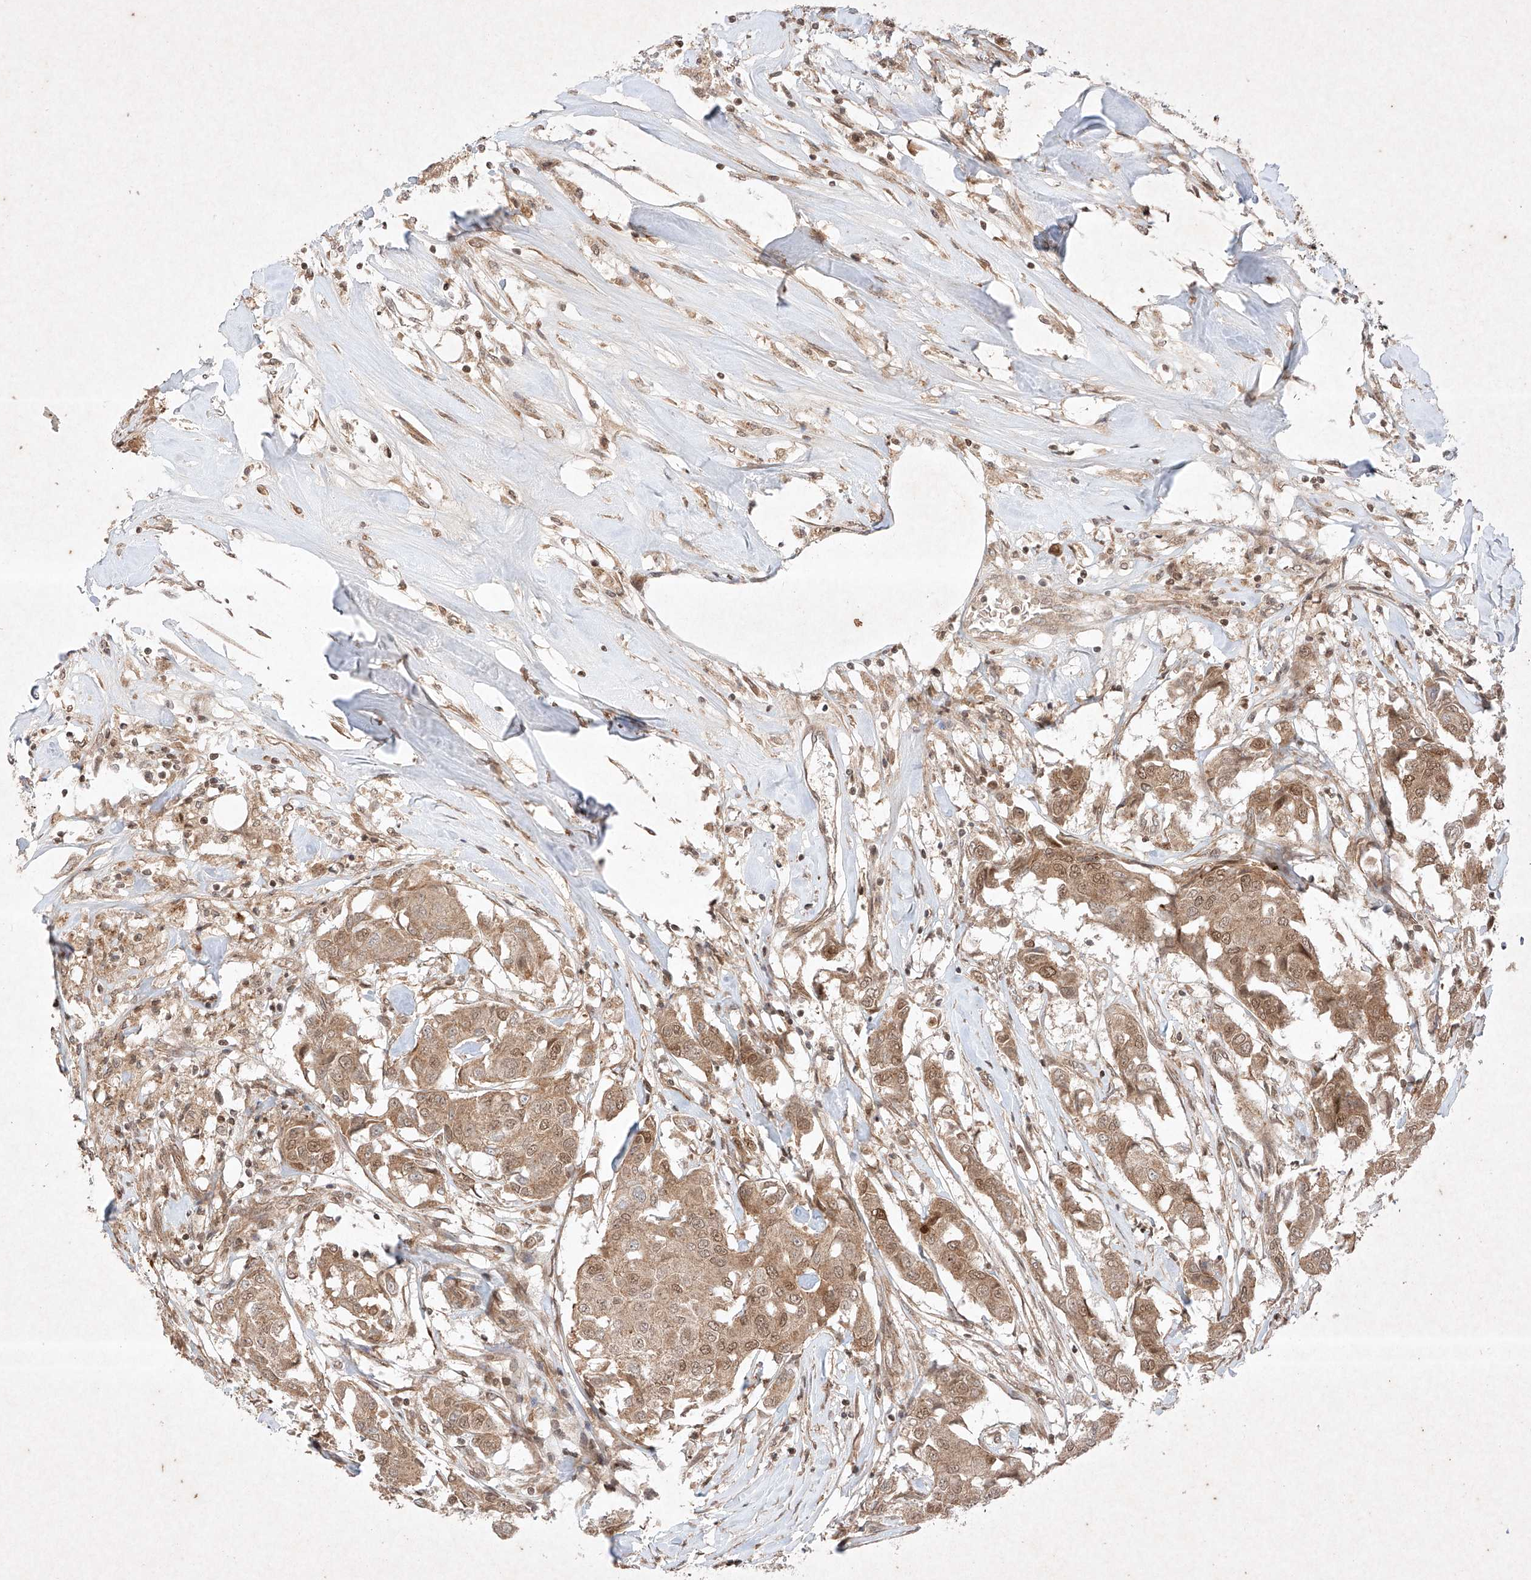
{"staining": {"intensity": "moderate", "quantity": ">75%", "location": "cytoplasmic/membranous,nuclear"}, "tissue": "breast cancer", "cell_type": "Tumor cells", "image_type": "cancer", "snomed": [{"axis": "morphology", "description": "Duct carcinoma"}, {"axis": "topography", "description": "Breast"}], "caption": "This image exhibits IHC staining of breast cancer (infiltrating ductal carcinoma), with medium moderate cytoplasmic/membranous and nuclear positivity in approximately >75% of tumor cells.", "gene": "RNF31", "patient": {"sex": "female", "age": 80}}